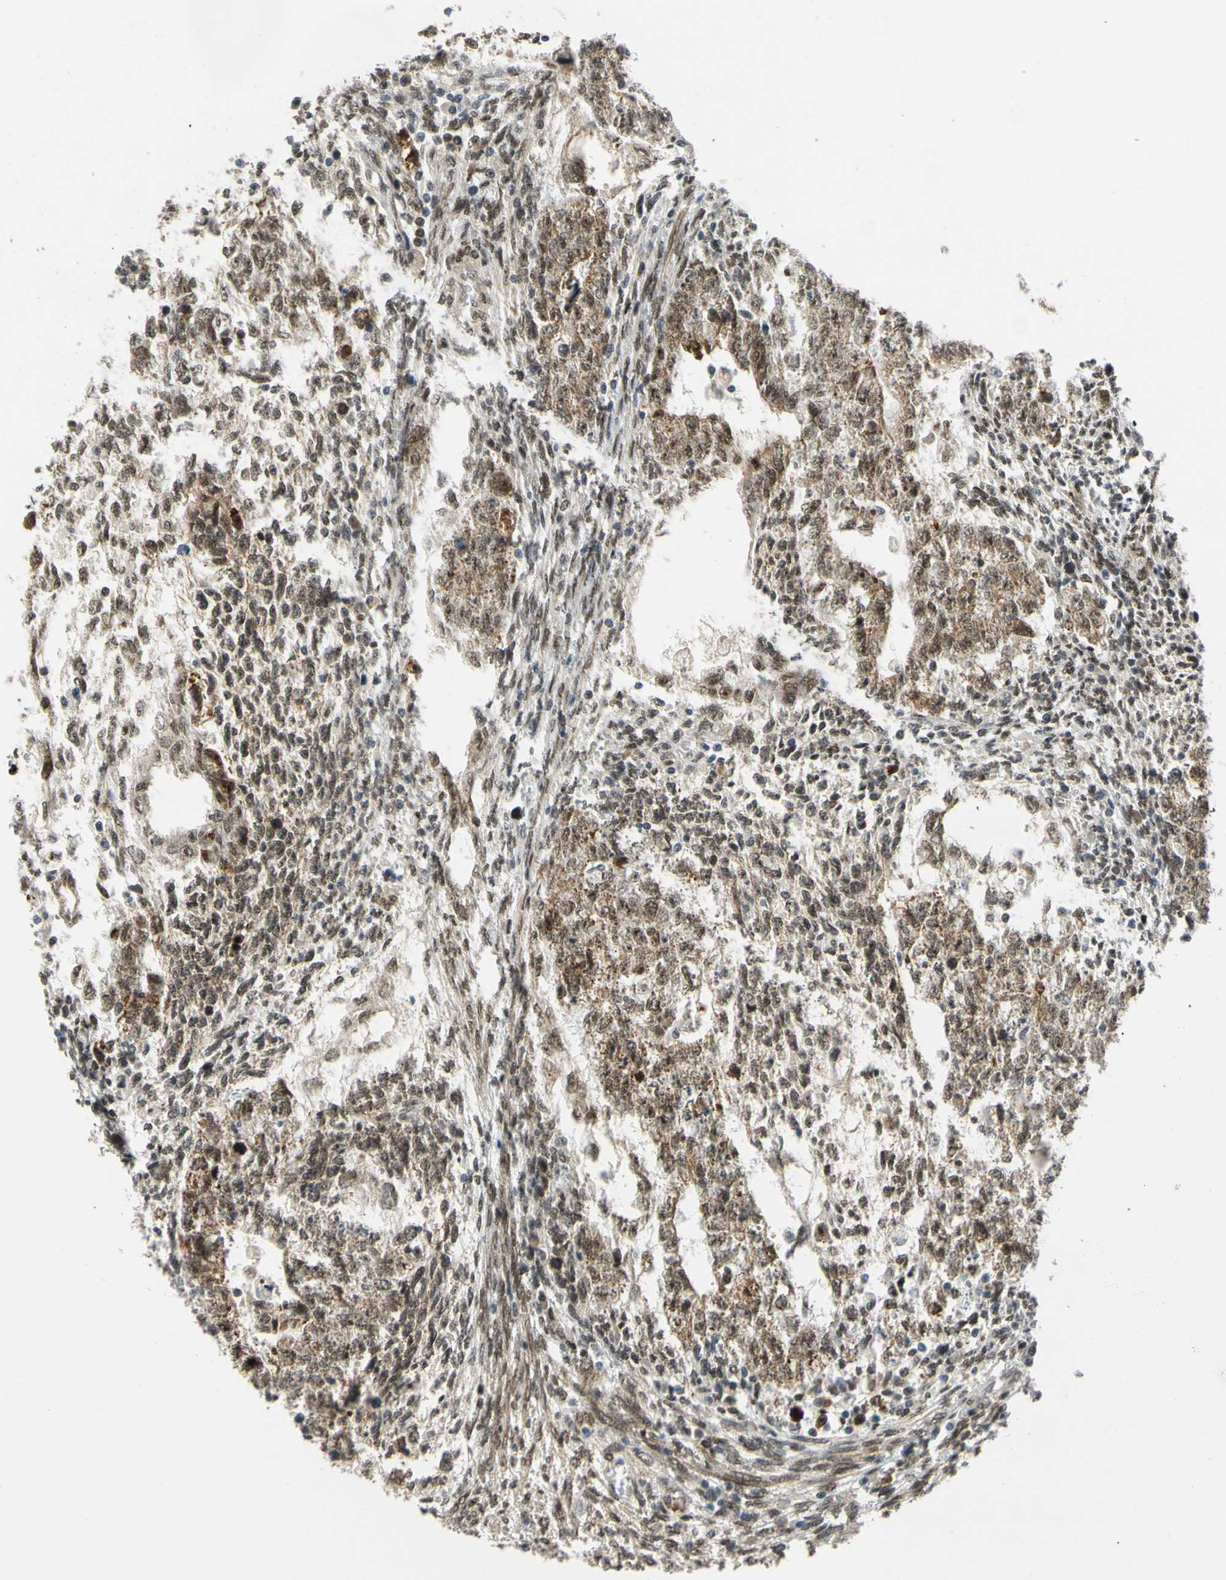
{"staining": {"intensity": "strong", "quantity": ">75%", "location": "cytoplasmic/membranous,nuclear"}, "tissue": "testis cancer", "cell_type": "Tumor cells", "image_type": "cancer", "snomed": [{"axis": "morphology", "description": "Normal tissue, NOS"}, {"axis": "morphology", "description": "Carcinoma, Embryonal, NOS"}, {"axis": "topography", "description": "Testis"}], "caption": "Embryonal carcinoma (testis) stained with immunohistochemistry (IHC) displays strong cytoplasmic/membranous and nuclear expression in approximately >75% of tumor cells. Ihc stains the protein of interest in brown and the nuclei are stained blue.", "gene": "POGZ", "patient": {"sex": "male", "age": 36}}